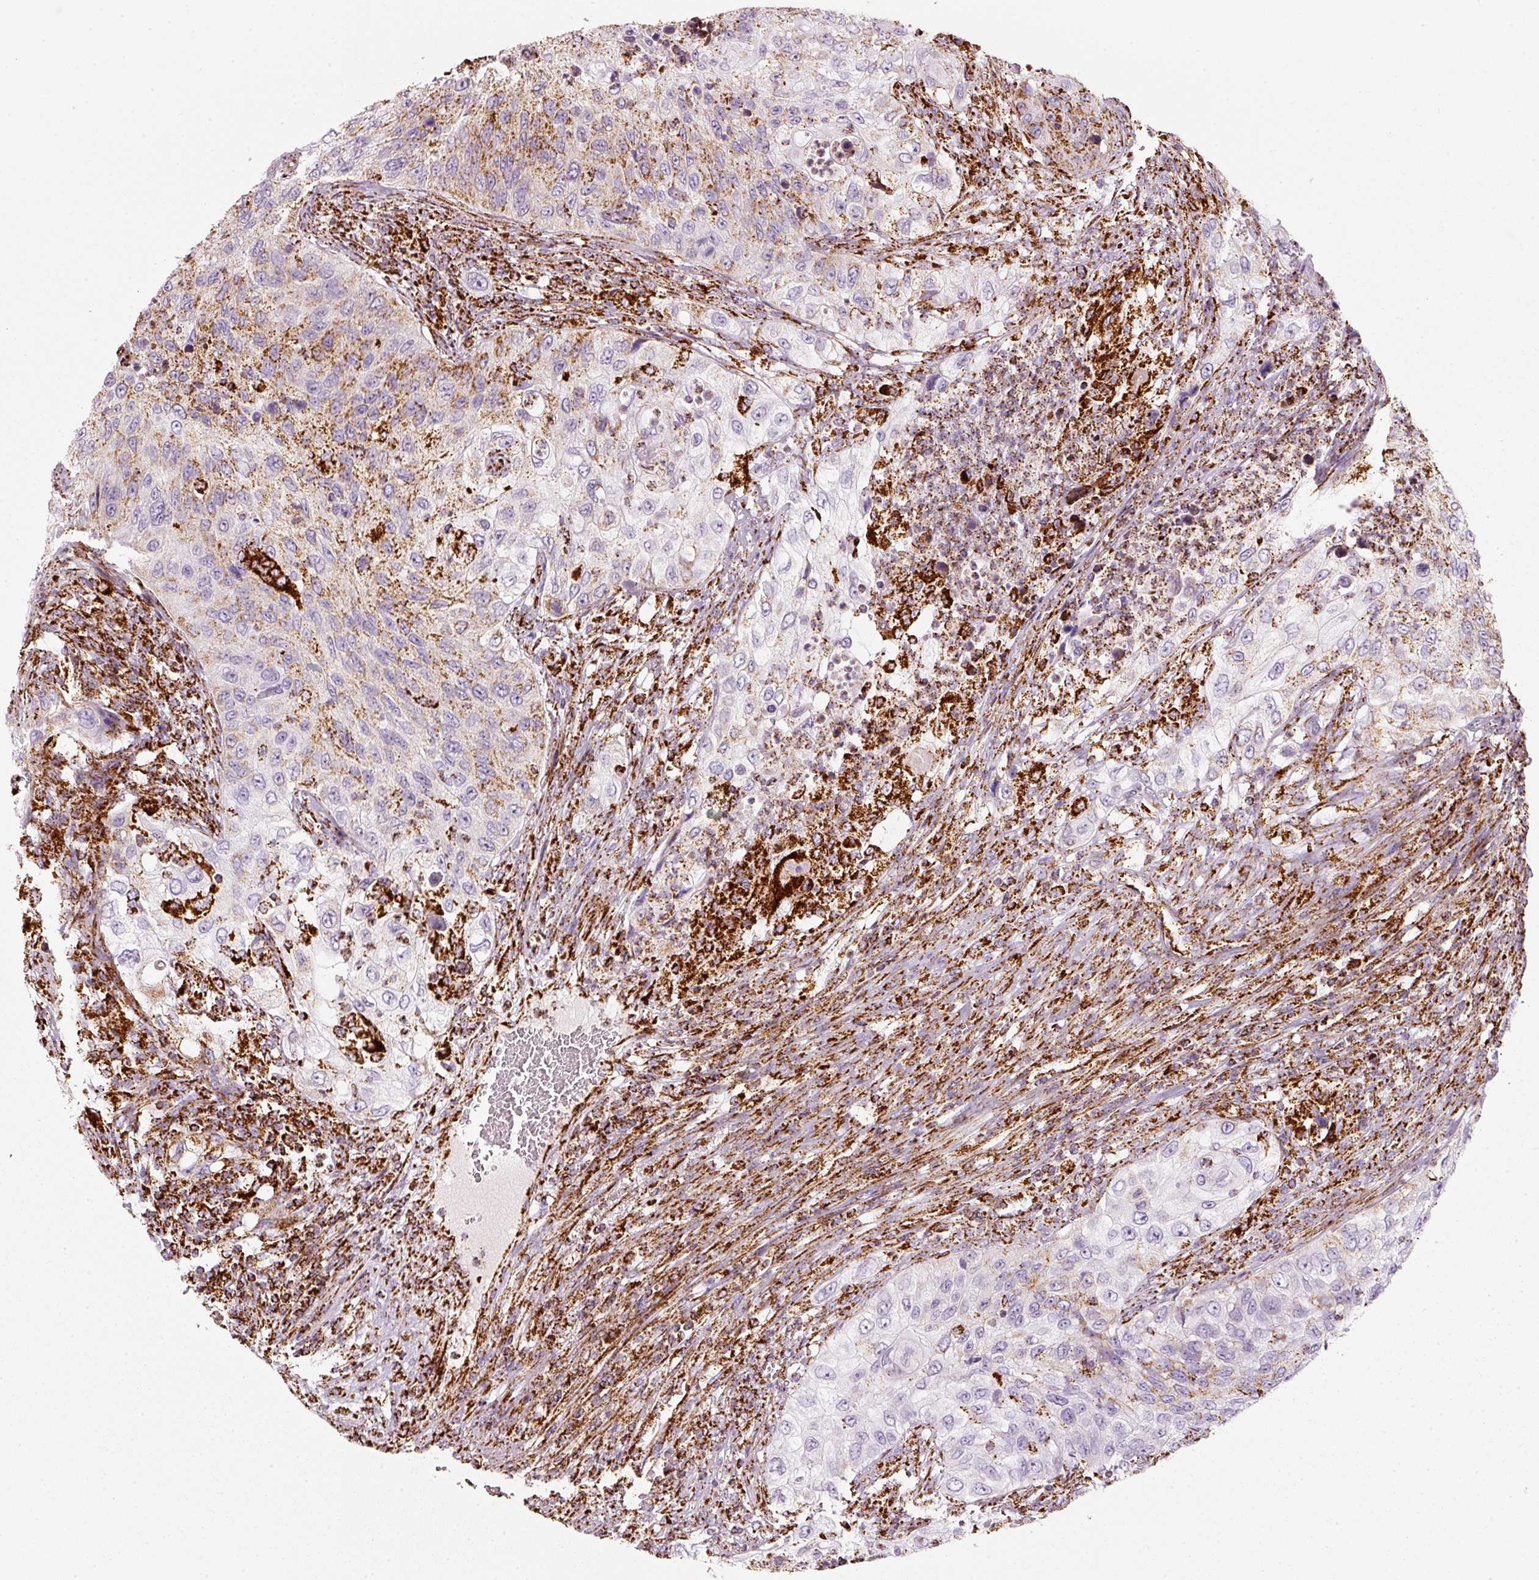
{"staining": {"intensity": "strong", "quantity": "25%-75%", "location": "cytoplasmic/membranous"}, "tissue": "urothelial cancer", "cell_type": "Tumor cells", "image_type": "cancer", "snomed": [{"axis": "morphology", "description": "Urothelial carcinoma, High grade"}, {"axis": "topography", "description": "Urinary bladder"}], "caption": "Urothelial carcinoma (high-grade) tissue reveals strong cytoplasmic/membranous positivity in approximately 25%-75% of tumor cells, visualized by immunohistochemistry.", "gene": "MT-CO2", "patient": {"sex": "female", "age": 60}}